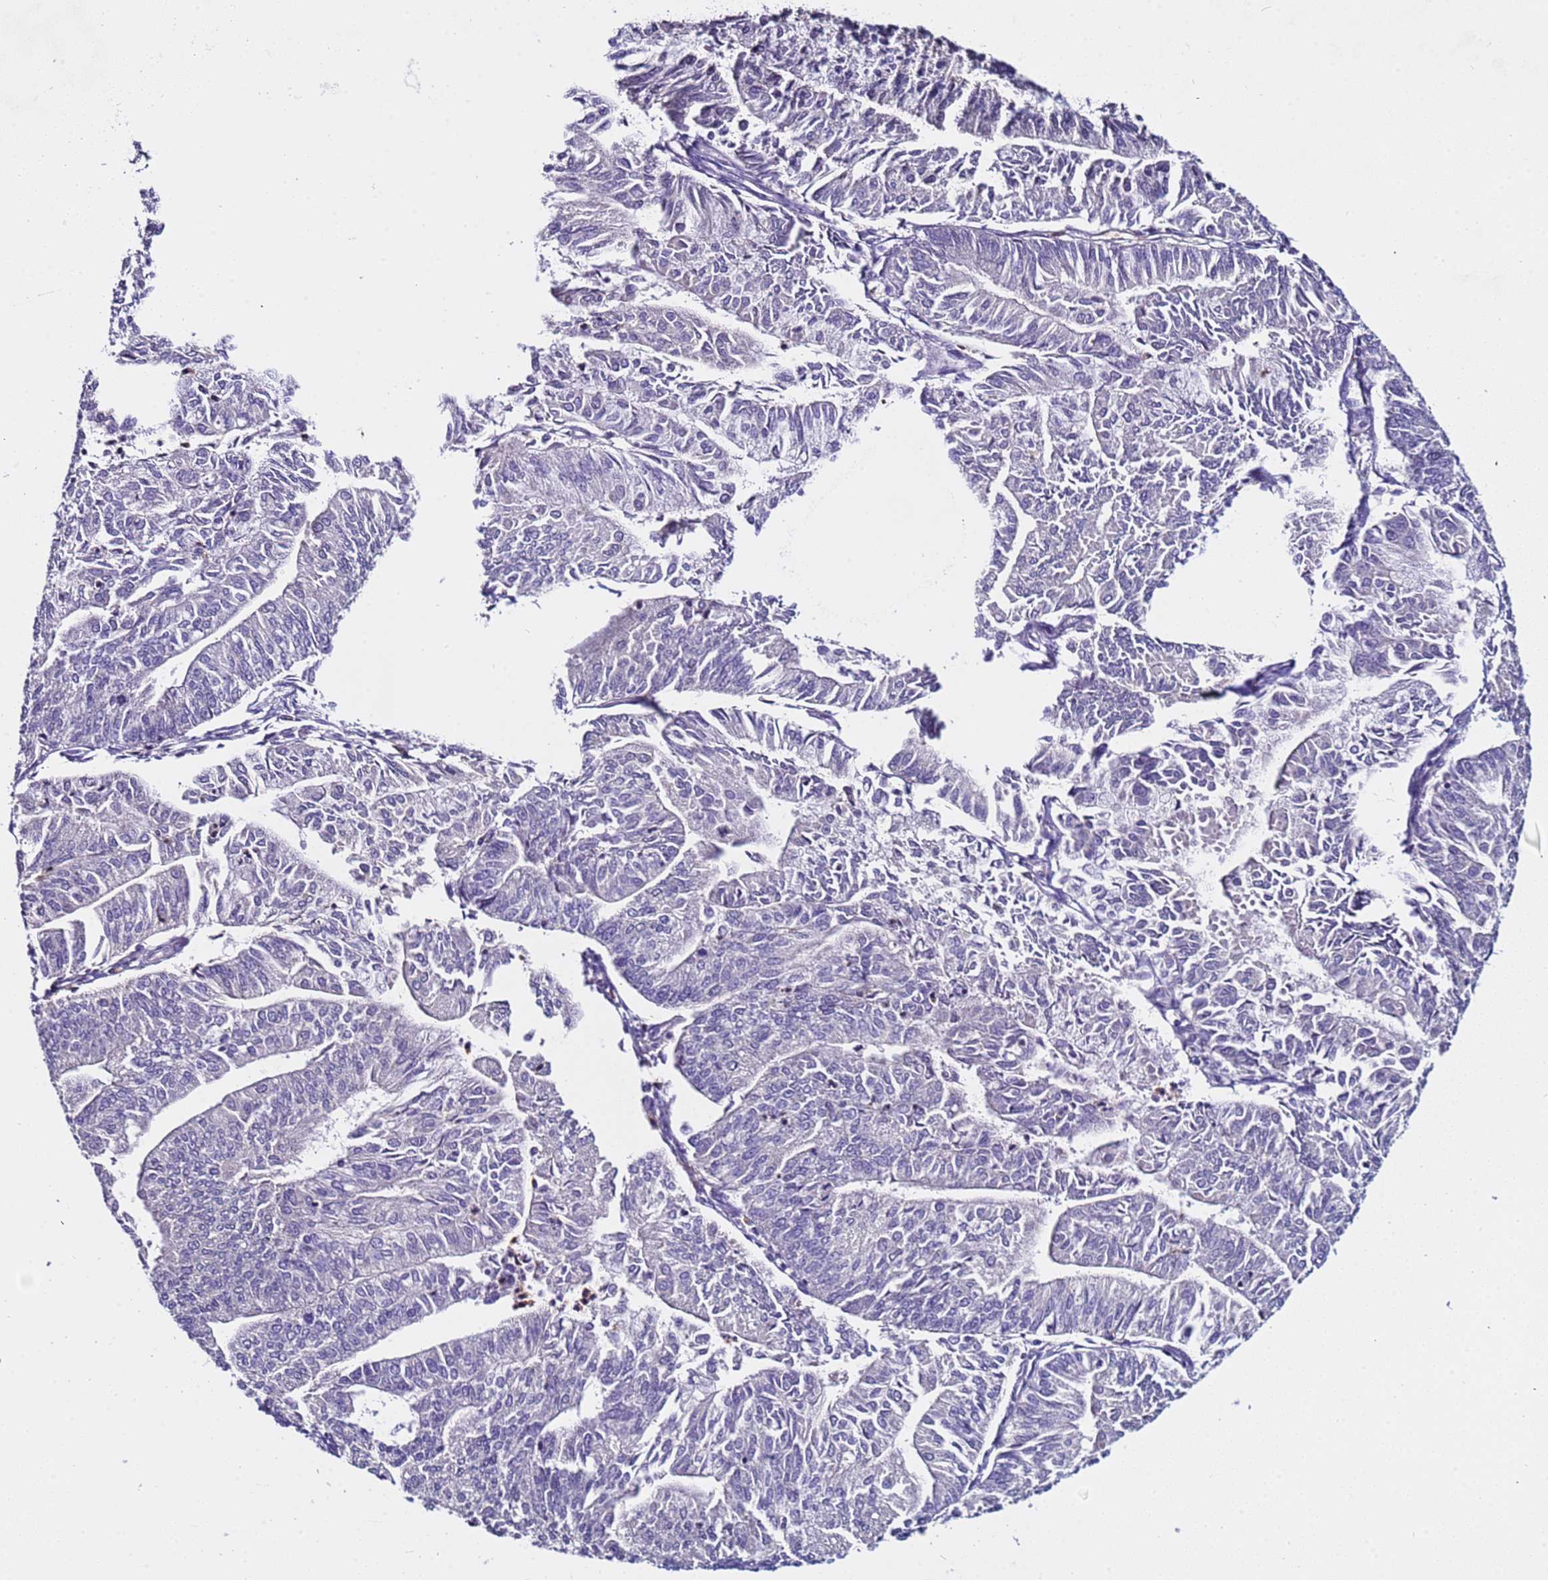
{"staining": {"intensity": "weak", "quantity": "<25%", "location": "nuclear"}, "tissue": "smooth muscle", "cell_type": "Smooth muscle cells", "image_type": "normal", "snomed": [{"axis": "morphology", "description": "Normal tissue, NOS"}, {"axis": "topography", "description": "Smooth muscle"}, {"axis": "topography", "description": "Uterus"}], "caption": "Smooth muscle cells show no significant protein staining in normal smooth muscle. Nuclei are stained in blue.", "gene": "ZNF248", "patient": {"sex": "female", "age": 59}}